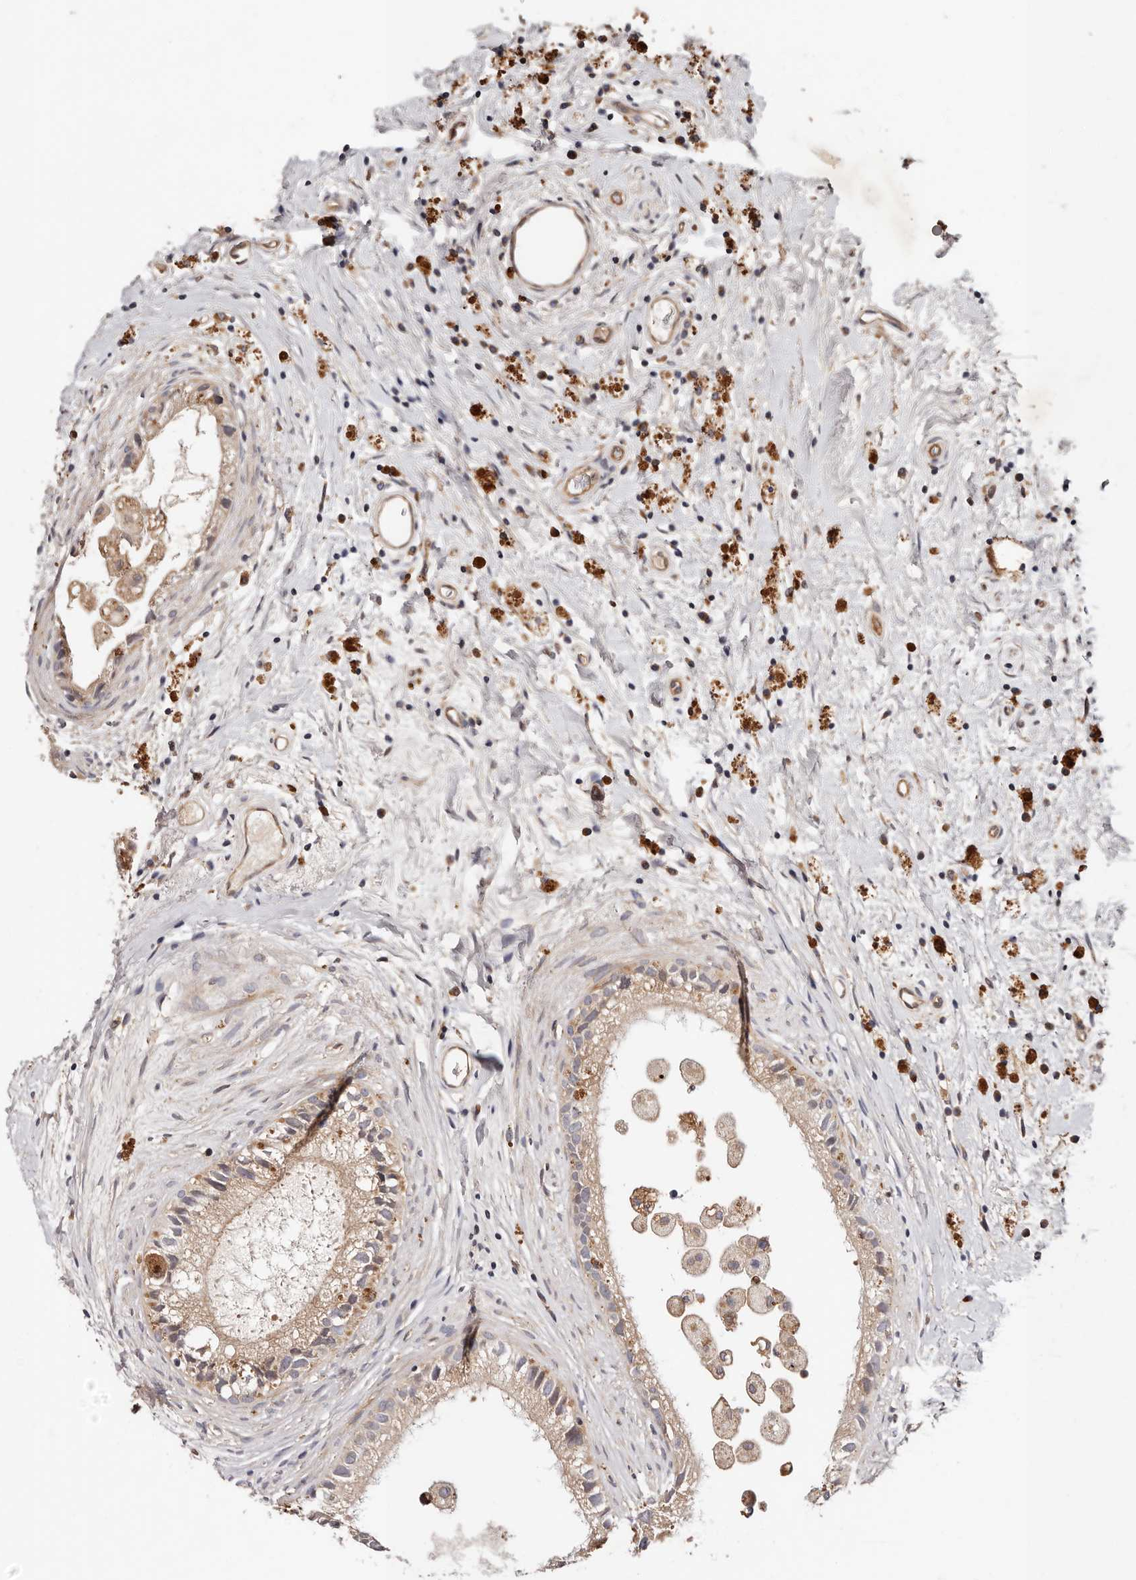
{"staining": {"intensity": "moderate", "quantity": ">75%", "location": "cytoplasmic/membranous"}, "tissue": "epididymis", "cell_type": "Glandular cells", "image_type": "normal", "snomed": [{"axis": "morphology", "description": "Normal tissue, NOS"}, {"axis": "topography", "description": "Epididymis"}], "caption": "Glandular cells reveal moderate cytoplasmic/membranous staining in about >75% of cells in benign epididymis.", "gene": "MACF1", "patient": {"sex": "male", "age": 80}}